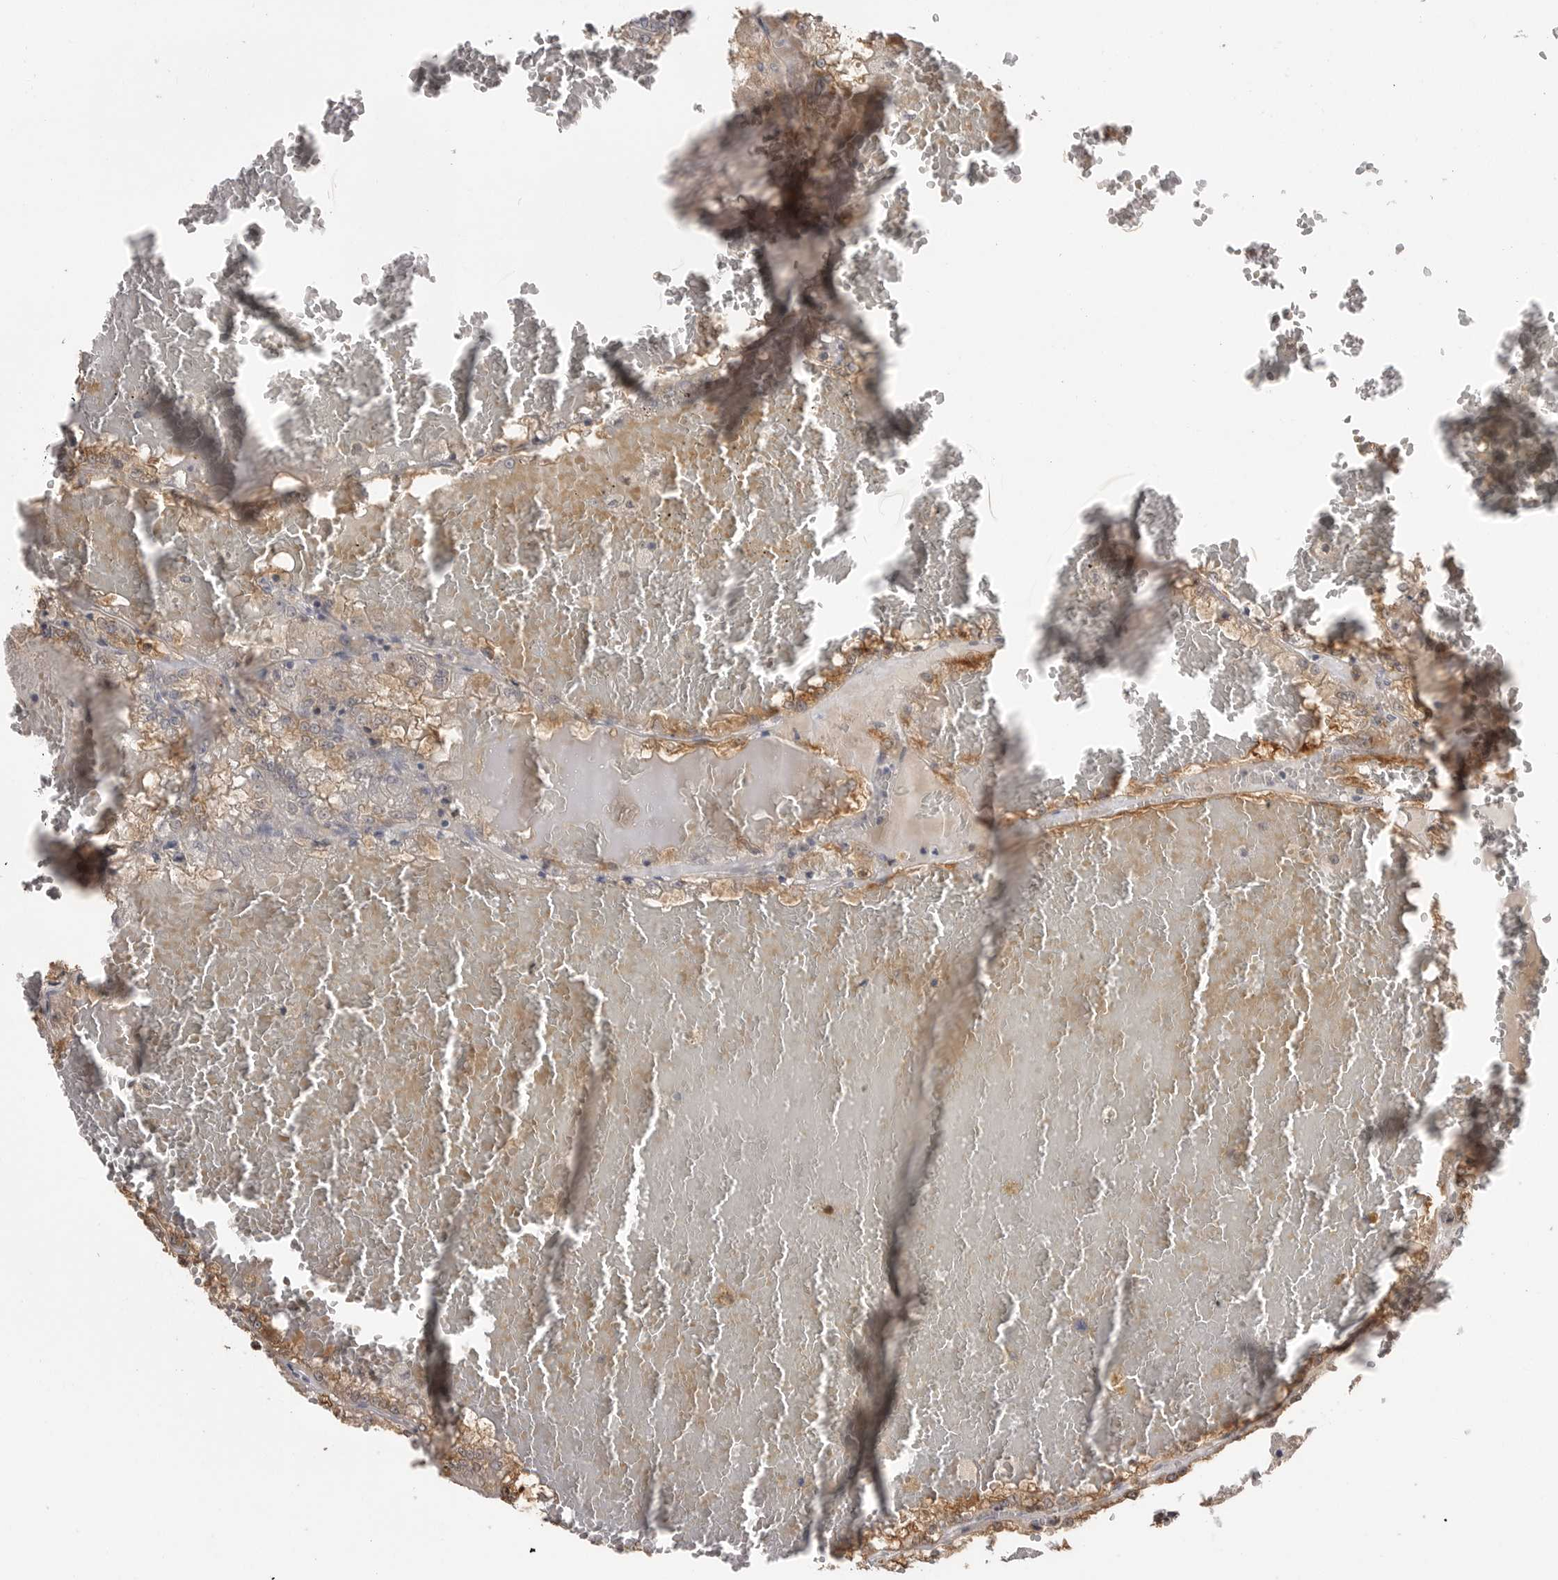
{"staining": {"intensity": "weak", "quantity": "<25%", "location": "cytoplasmic/membranous"}, "tissue": "renal cancer", "cell_type": "Tumor cells", "image_type": "cancer", "snomed": [{"axis": "morphology", "description": "Adenocarcinoma, NOS"}, {"axis": "topography", "description": "Kidney"}], "caption": "The photomicrograph exhibits no staining of tumor cells in renal cancer. (Stains: DAB (3,3'-diaminobenzidine) immunohistochemistry with hematoxylin counter stain, Microscopy: brightfield microscopy at high magnification).", "gene": "PLEKHF1", "patient": {"sex": "female", "age": 56}}